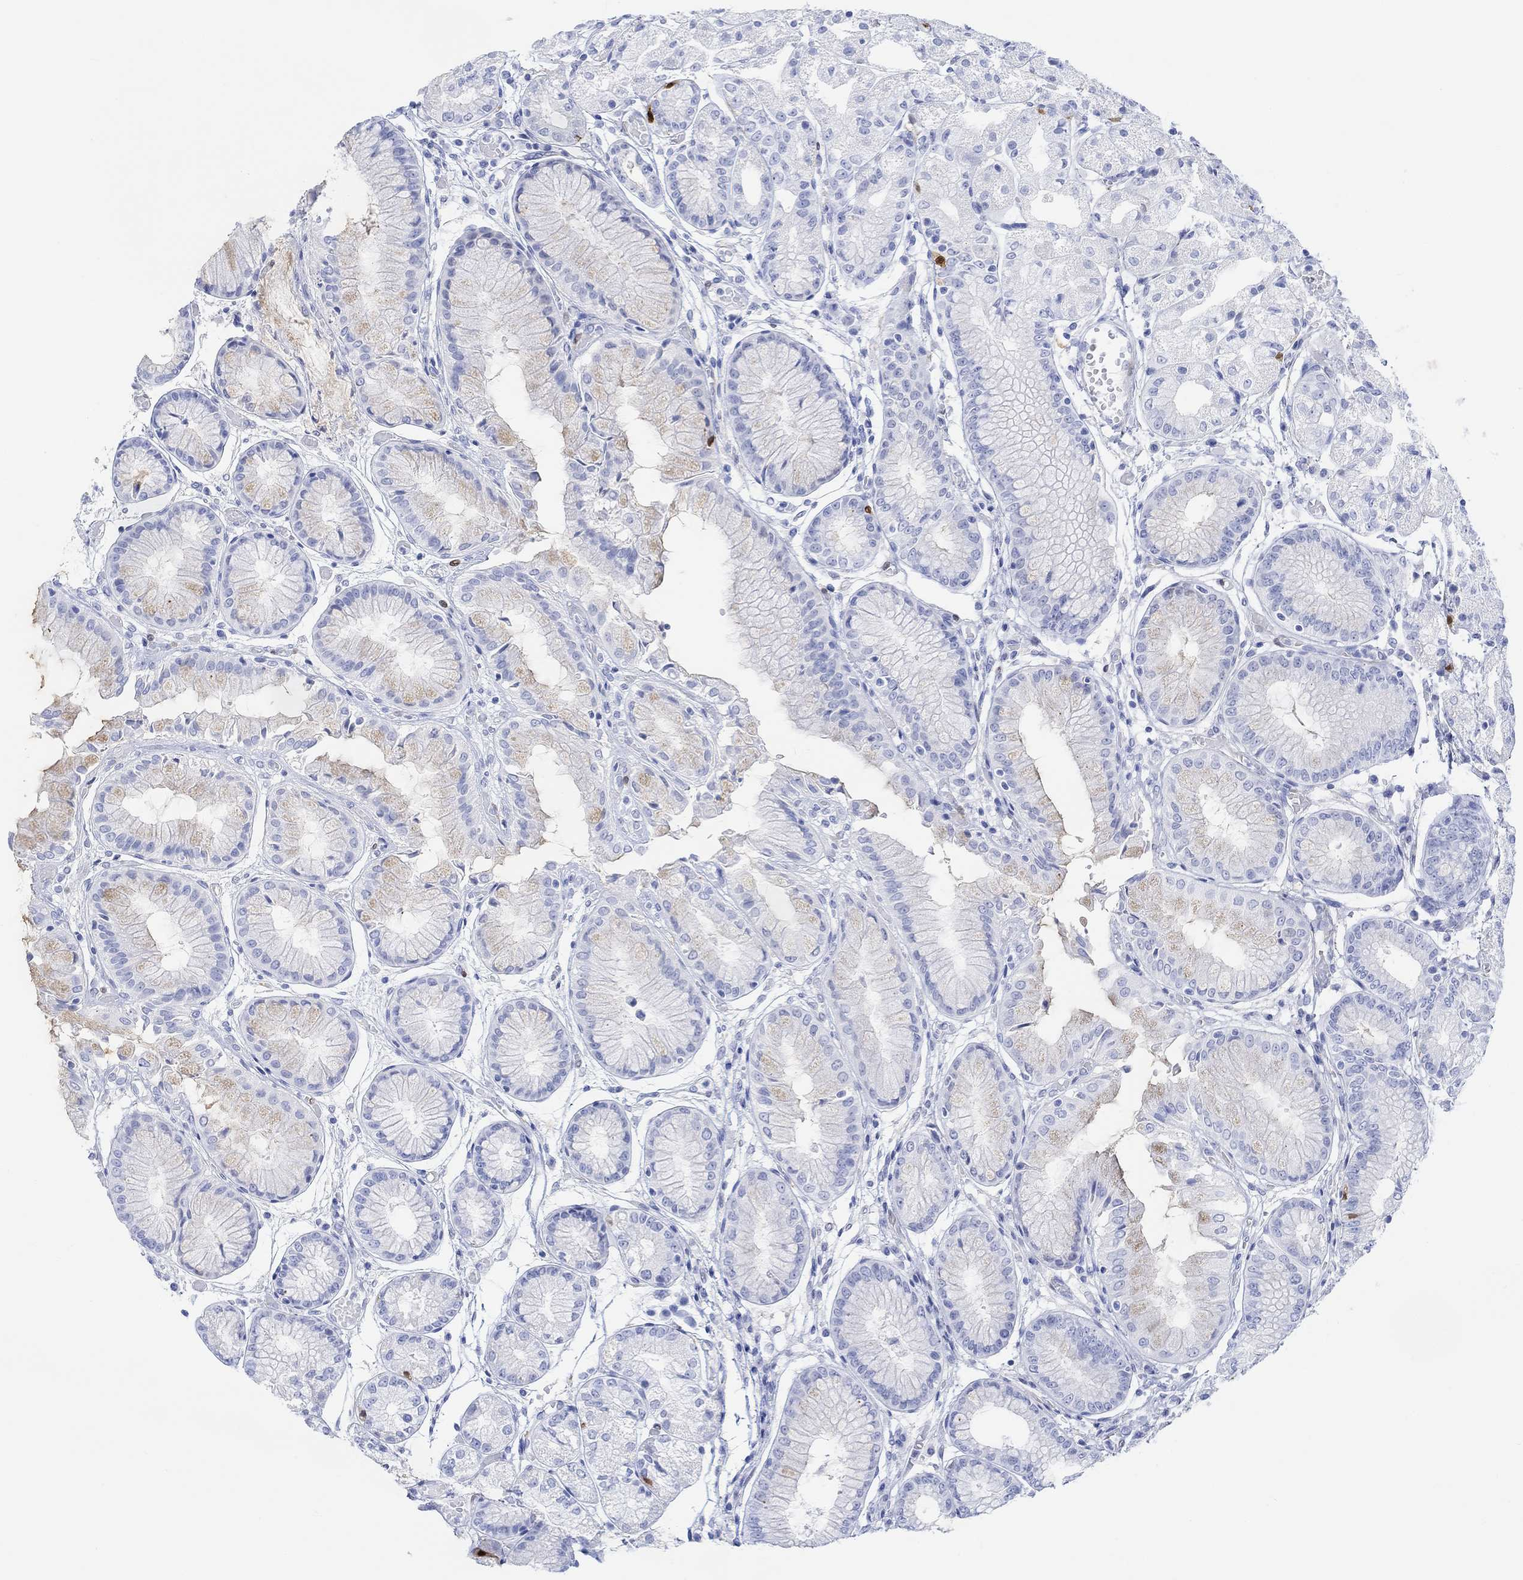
{"staining": {"intensity": "moderate", "quantity": "<25%", "location": "cytoplasmic/membranous"}, "tissue": "stomach", "cell_type": "Glandular cells", "image_type": "normal", "snomed": [{"axis": "morphology", "description": "Normal tissue, NOS"}, {"axis": "topography", "description": "Stomach, upper"}], "caption": "Moderate cytoplasmic/membranous staining is present in approximately <25% of glandular cells in normal stomach.", "gene": "TPPP3", "patient": {"sex": "male", "age": 72}}